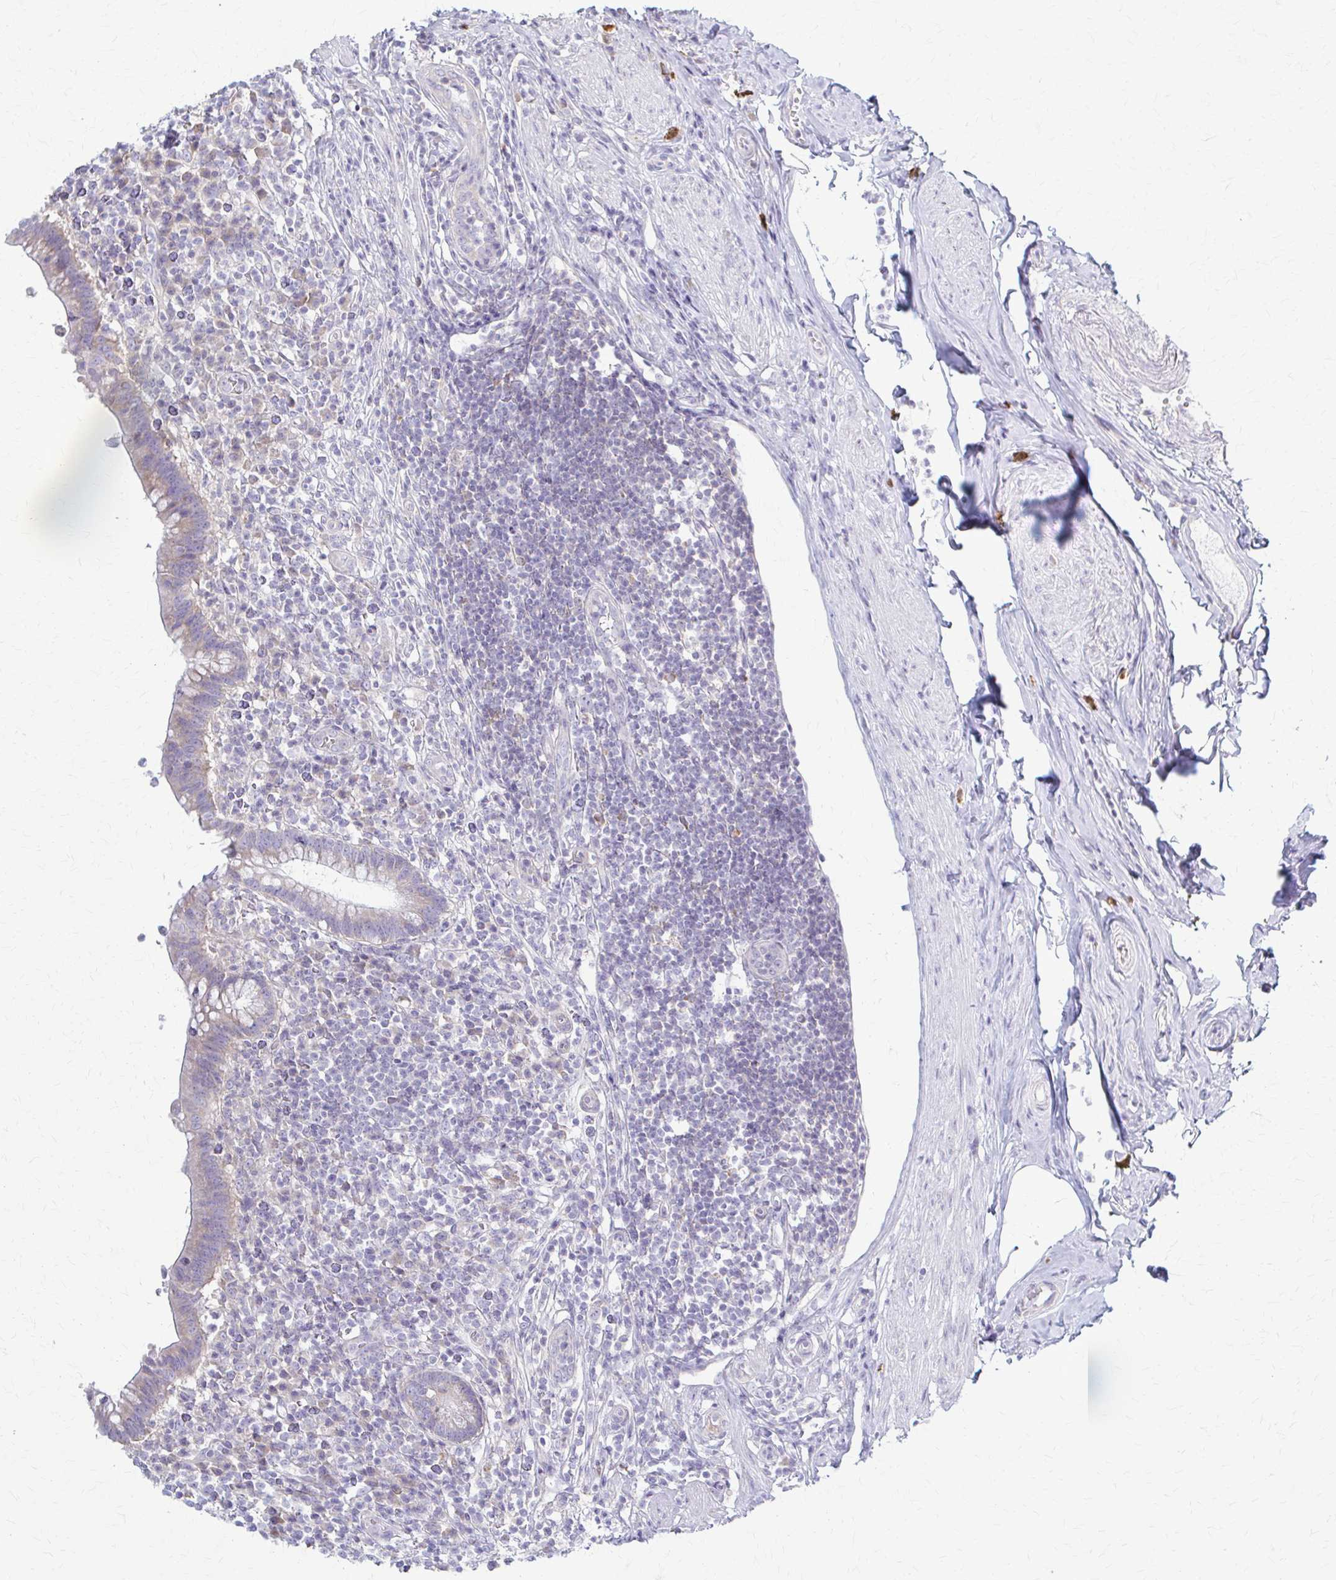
{"staining": {"intensity": "weak", "quantity": "25%-75%", "location": "cytoplasmic/membranous"}, "tissue": "appendix", "cell_type": "Glandular cells", "image_type": "normal", "snomed": [{"axis": "morphology", "description": "Normal tissue, NOS"}, {"axis": "topography", "description": "Appendix"}], "caption": "Immunohistochemistry (IHC) of benign human appendix shows low levels of weak cytoplasmic/membranous positivity in approximately 25%-75% of glandular cells.", "gene": "PRKRA", "patient": {"sex": "female", "age": 56}}